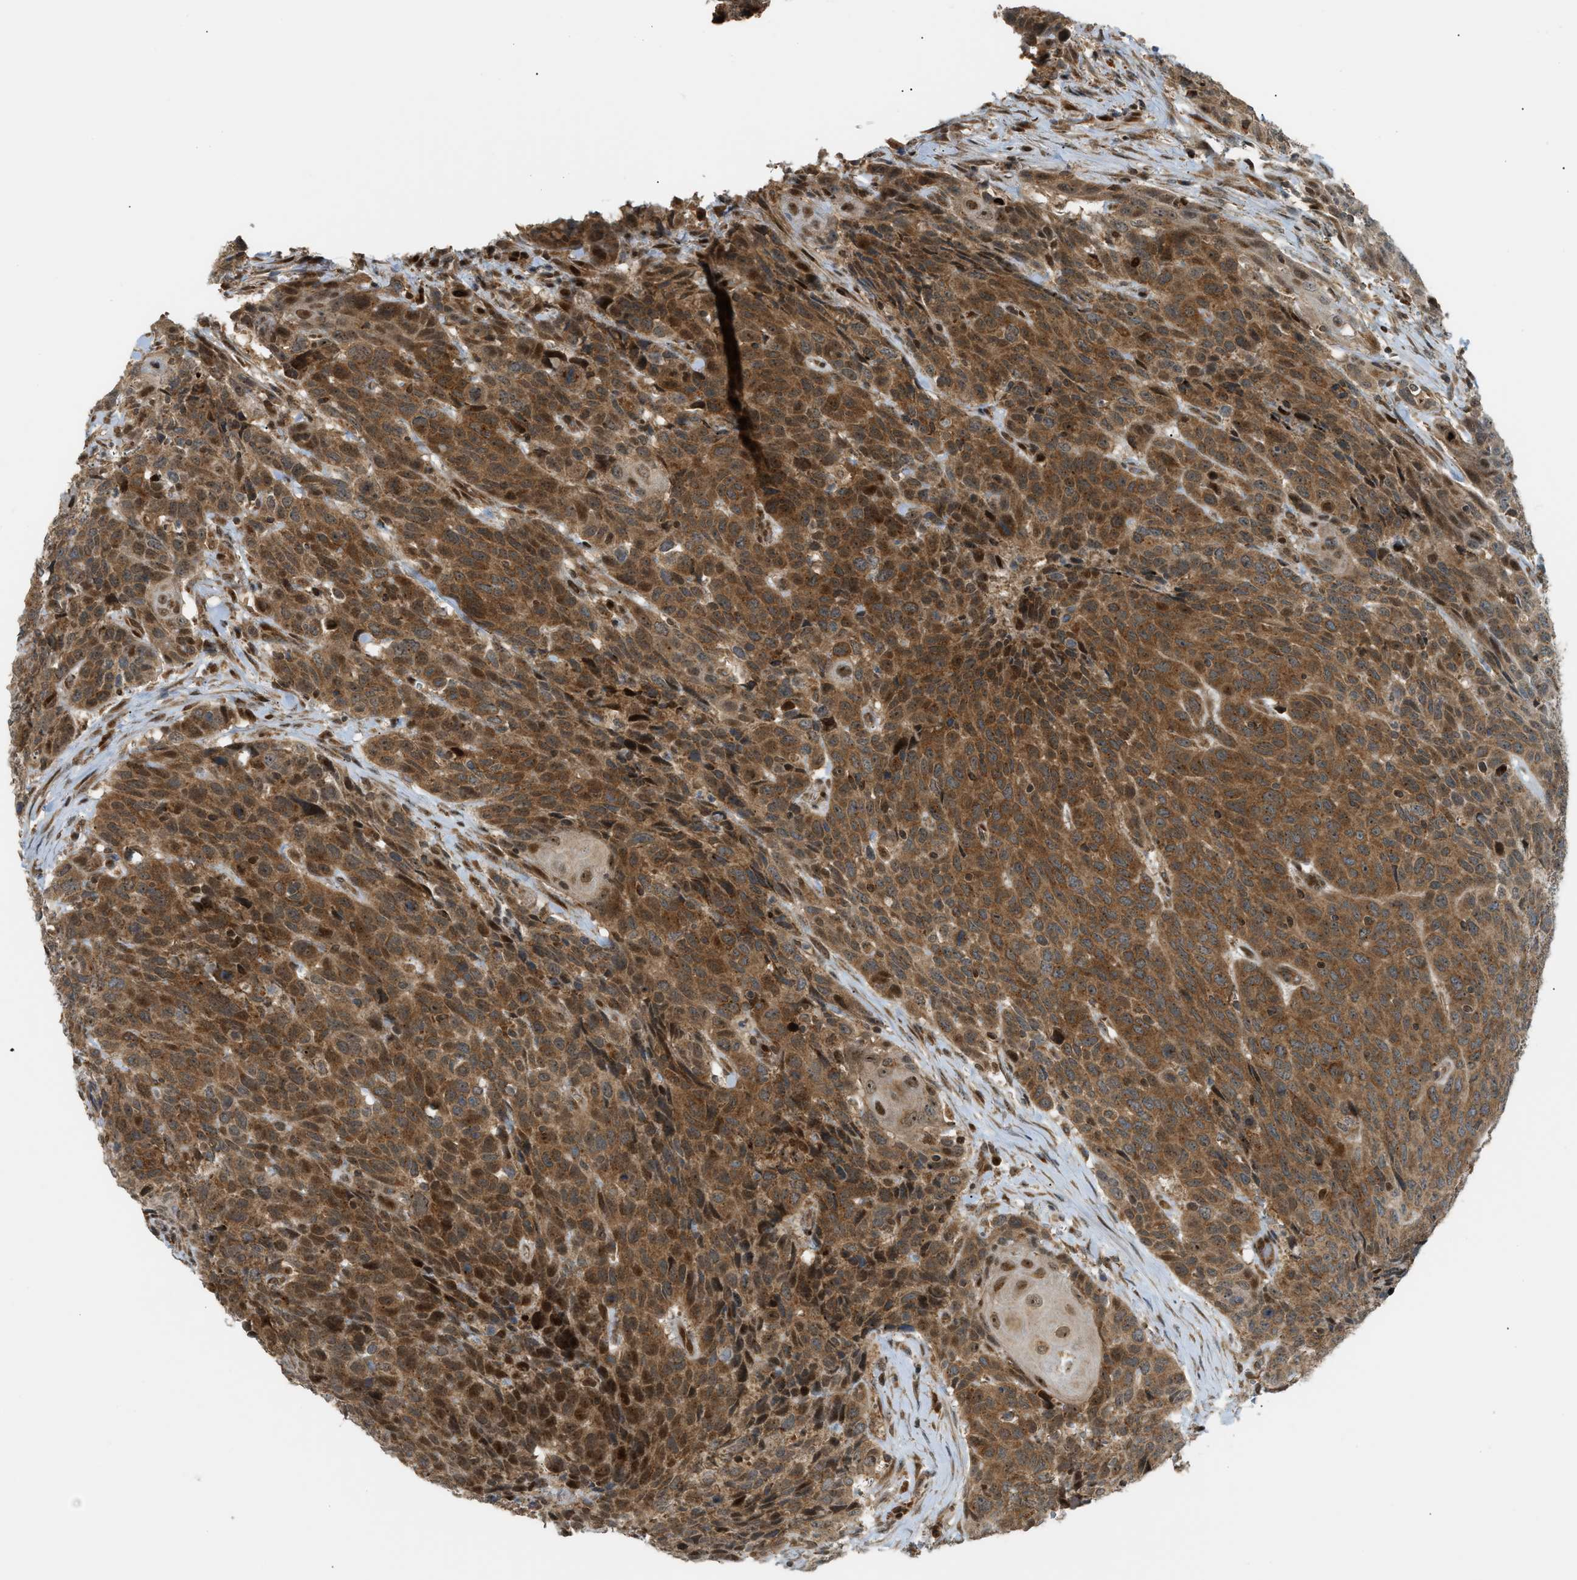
{"staining": {"intensity": "strong", "quantity": ">75%", "location": "cytoplasmic/membranous,nuclear"}, "tissue": "head and neck cancer", "cell_type": "Tumor cells", "image_type": "cancer", "snomed": [{"axis": "morphology", "description": "Squamous cell carcinoma, NOS"}, {"axis": "topography", "description": "Head-Neck"}], "caption": "A high-resolution image shows immunohistochemistry staining of head and neck cancer, which demonstrates strong cytoplasmic/membranous and nuclear expression in about >75% of tumor cells.", "gene": "CCDC186", "patient": {"sex": "male", "age": 66}}